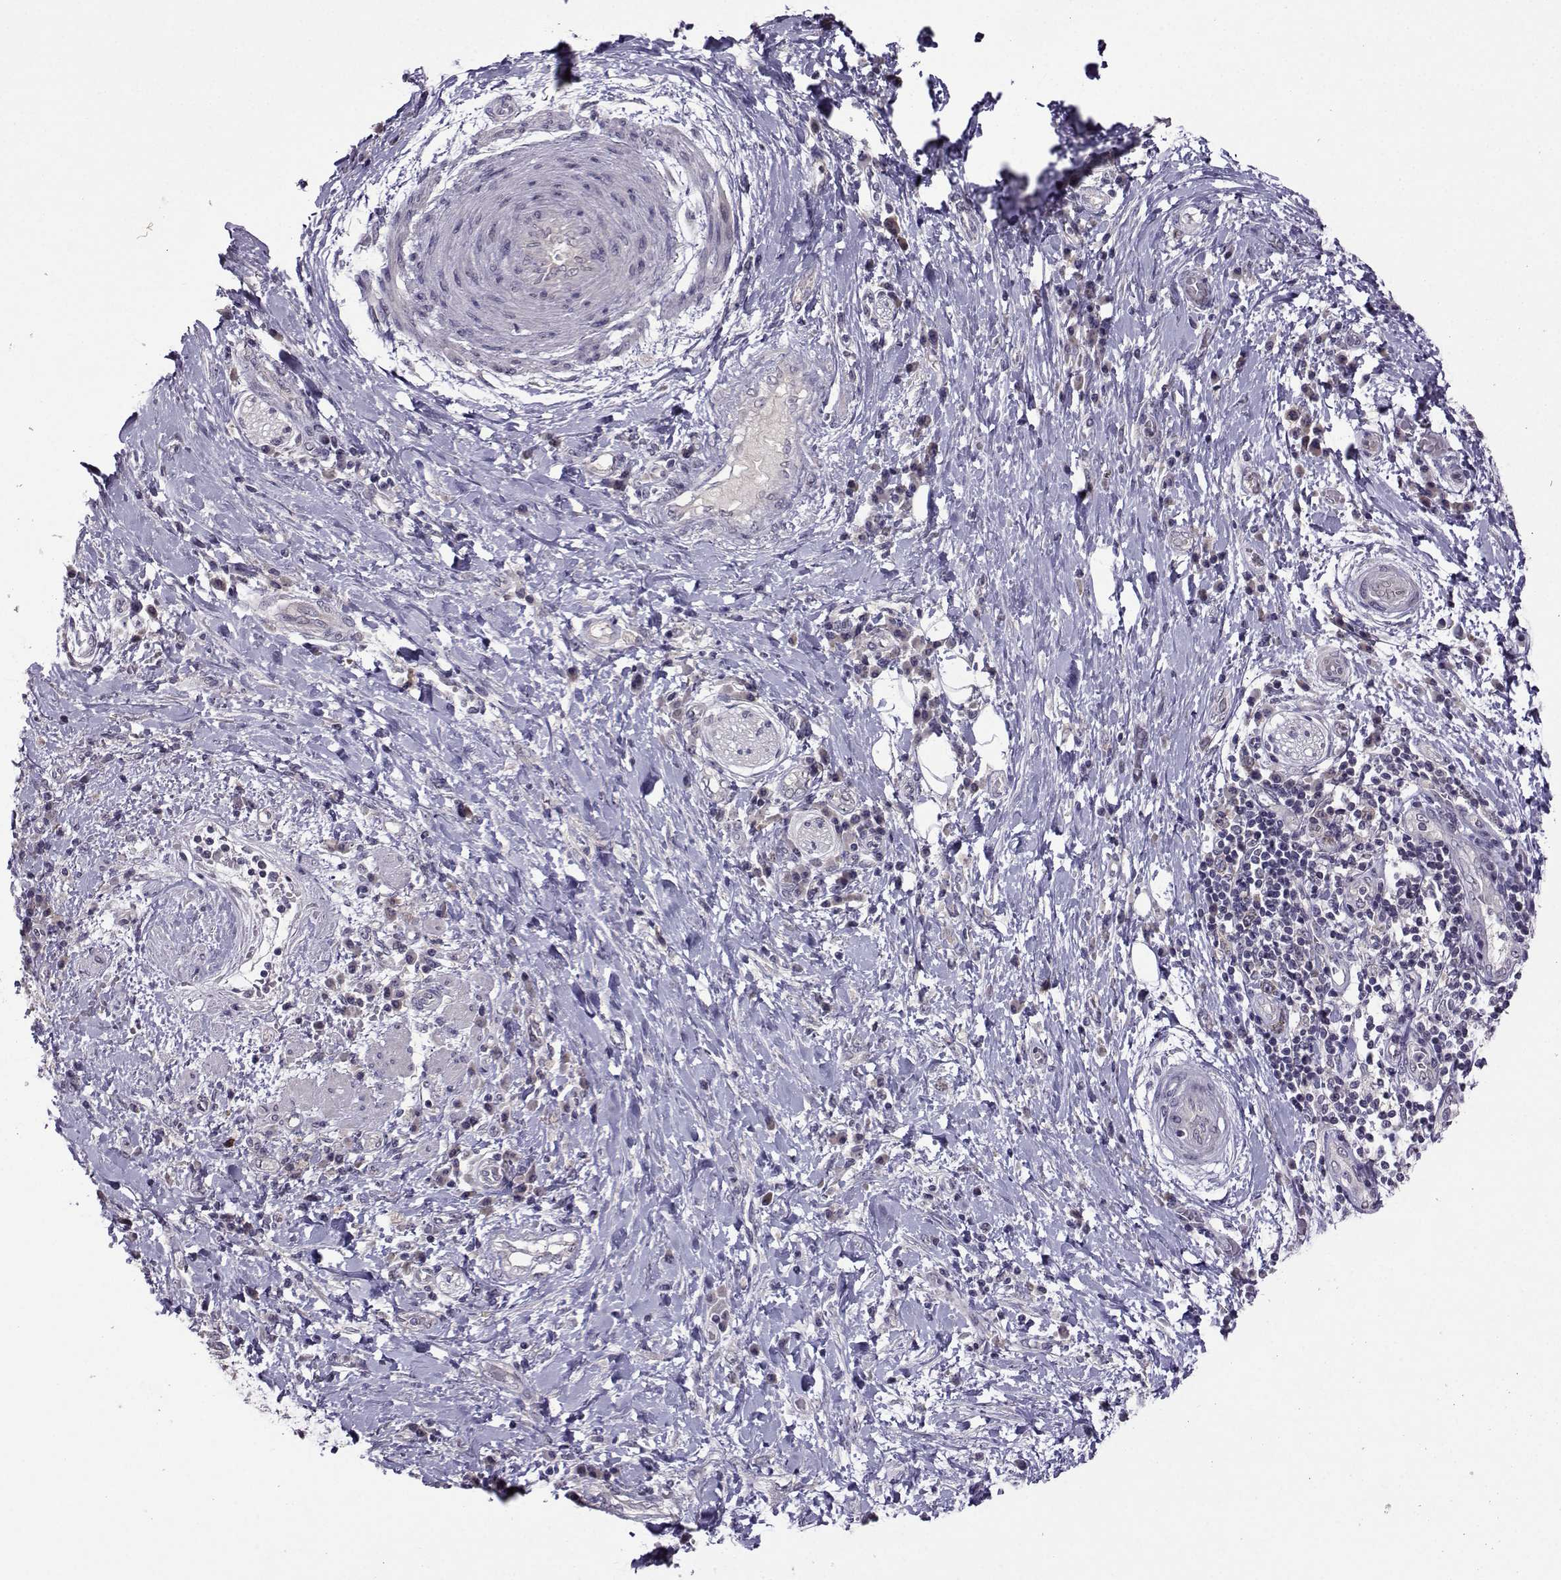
{"staining": {"intensity": "moderate", "quantity": "<25%", "location": "cytoplasmic/membranous"}, "tissue": "liver cancer", "cell_type": "Tumor cells", "image_type": "cancer", "snomed": [{"axis": "morphology", "description": "Cholangiocarcinoma"}, {"axis": "topography", "description": "Liver"}], "caption": "This is an image of immunohistochemistry (IHC) staining of cholangiocarcinoma (liver), which shows moderate staining in the cytoplasmic/membranous of tumor cells.", "gene": "DDX20", "patient": {"sex": "female", "age": 73}}